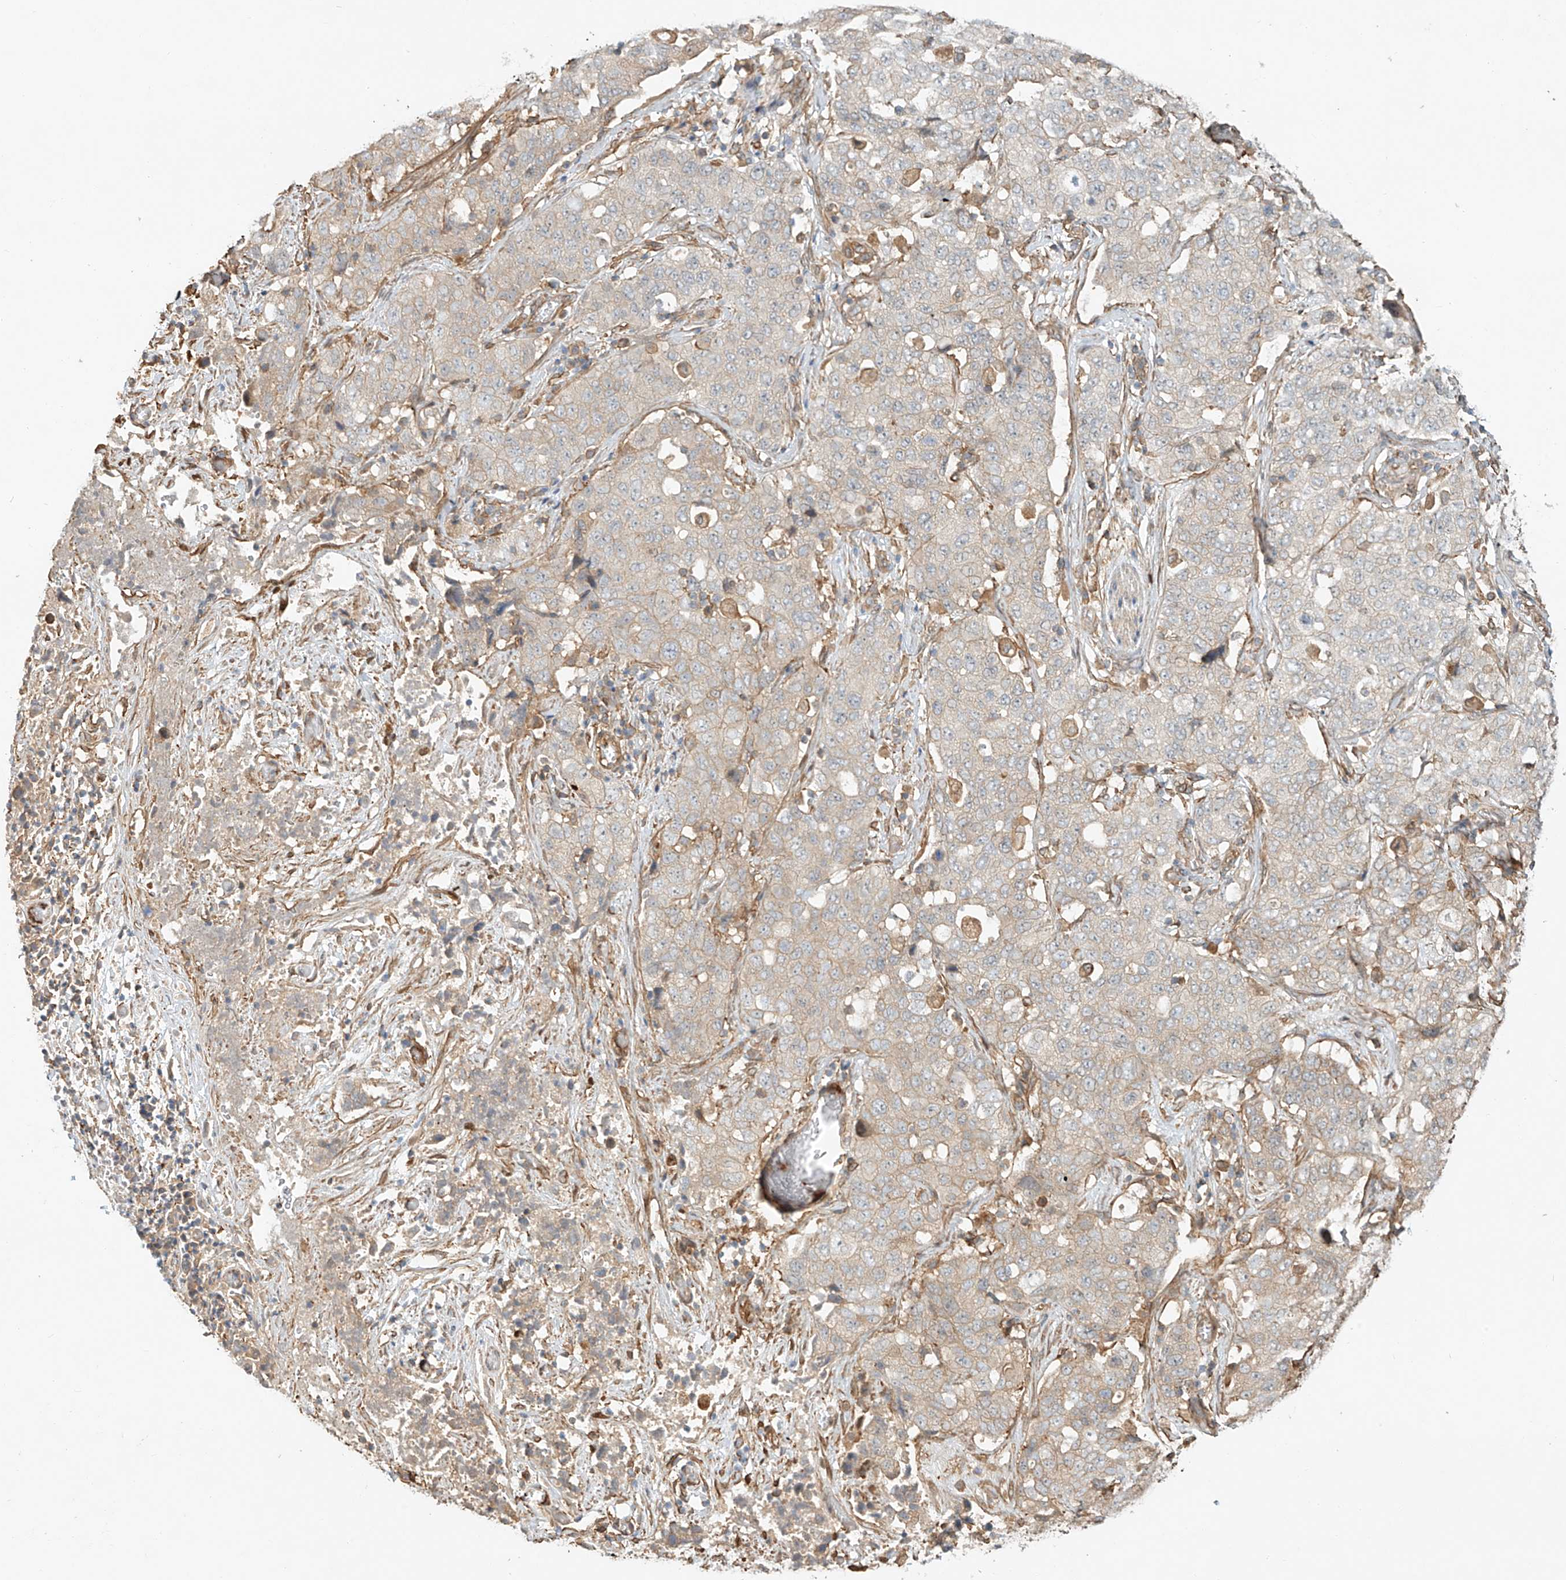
{"staining": {"intensity": "weak", "quantity": "25%-75%", "location": "cytoplasmic/membranous"}, "tissue": "stomach cancer", "cell_type": "Tumor cells", "image_type": "cancer", "snomed": [{"axis": "morphology", "description": "Normal tissue, NOS"}, {"axis": "morphology", "description": "Adenocarcinoma, NOS"}, {"axis": "topography", "description": "Lymph node"}, {"axis": "topography", "description": "Stomach"}], "caption": "Tumor cells display low levels of weak cytoplasmic/membranous staining in about 25%-75% of cells in human stomach adenocarcinoma. Immunohistochemistry (ihc) stains the protein in brown and the nuclei are stained blue.", "gene": "CSMD3", "patient": {"sex": "male", "age": 48}}